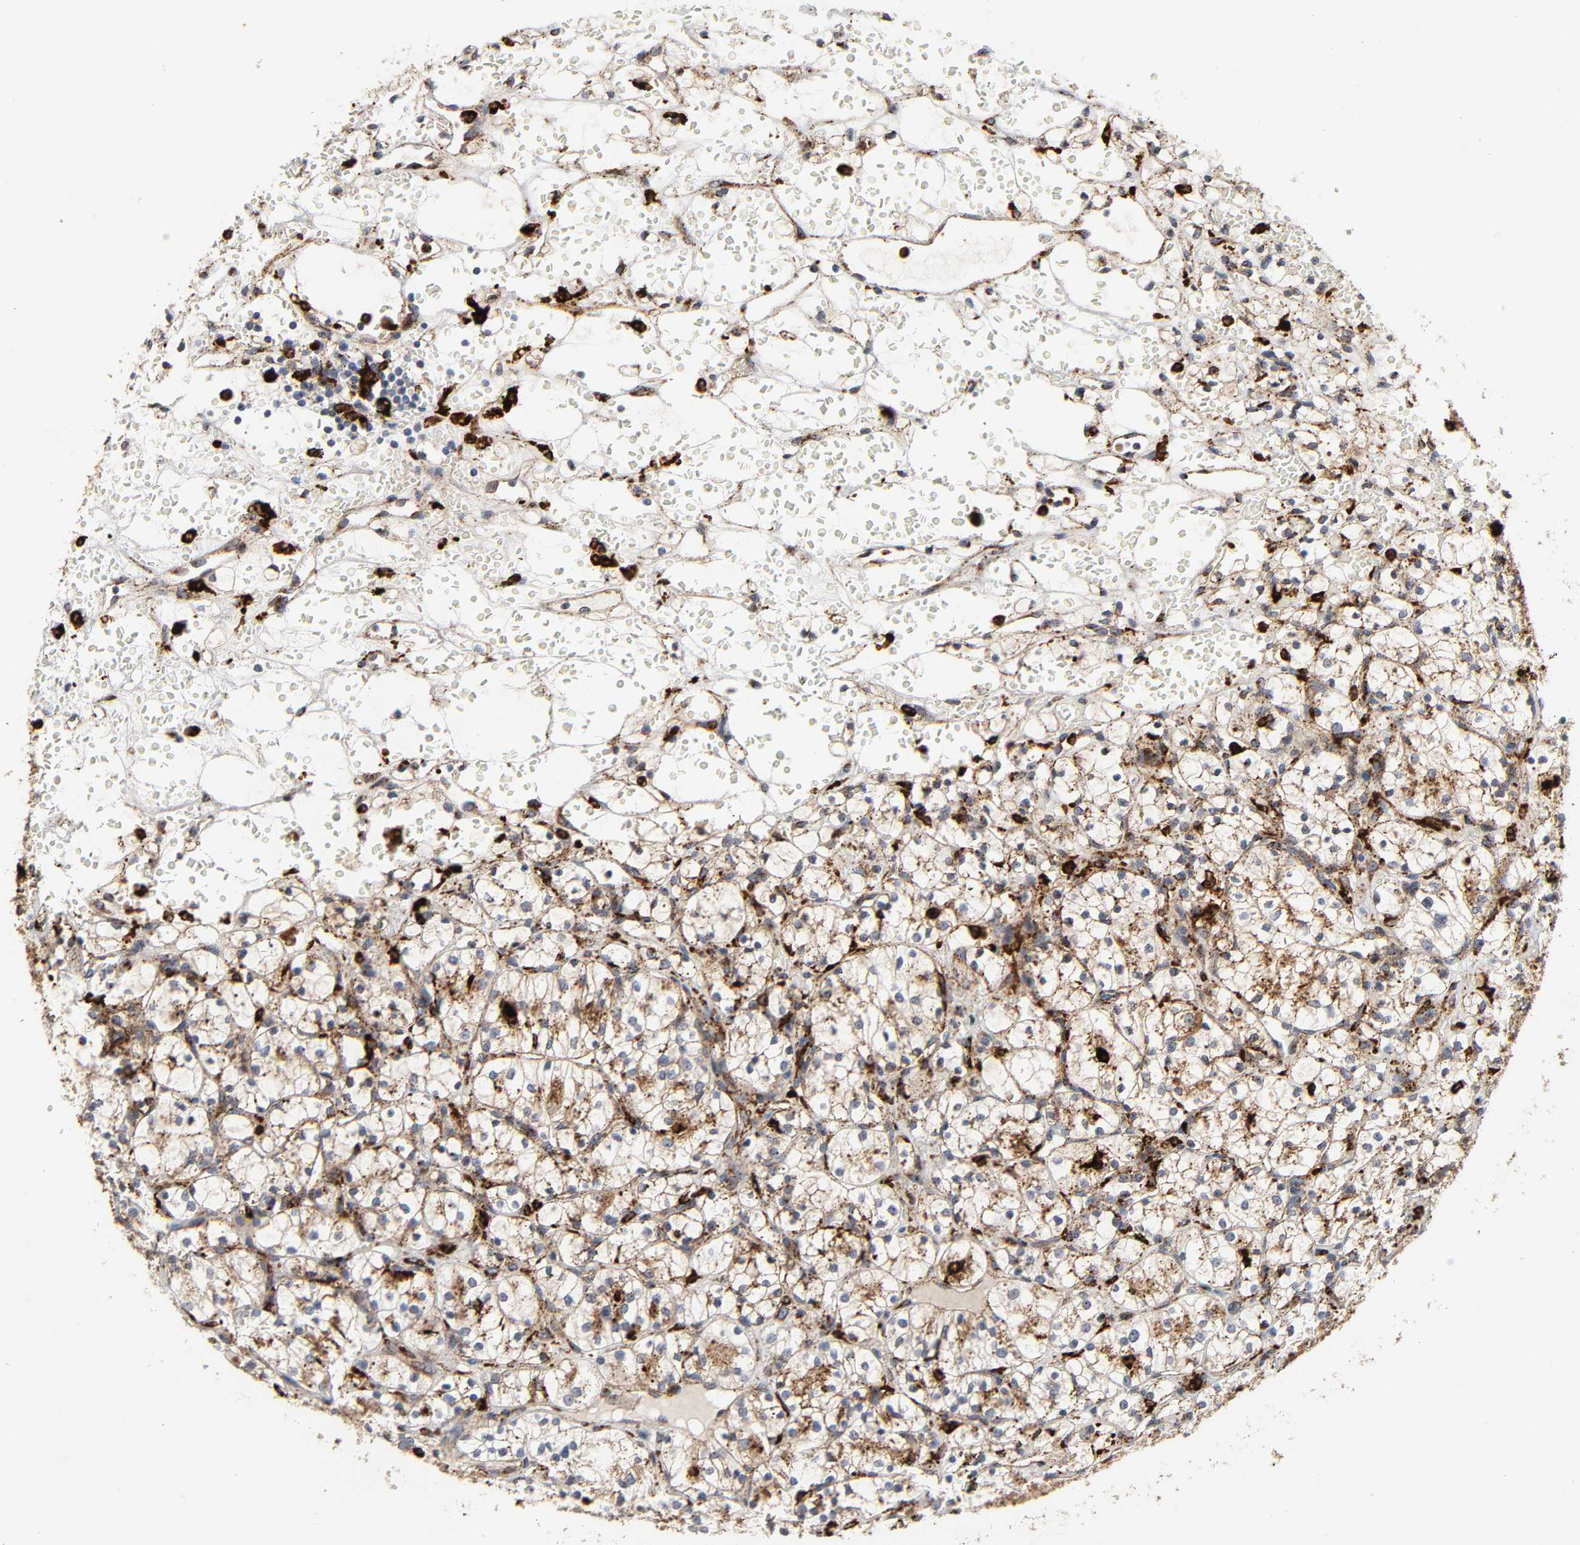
{"staining": {"intensity": "moderate", "quantity": "25%-75%", "location": "cytoplasmic/membranous"}, "tissue": "renal cancer", "cell_type": "Tumor cells", "image_type": "cancer", "snomed": [{"axis": "morphology", "description": "Adenocarcinoma, NOS"}, {"axis": "topography", "description": "Kidney"}], "caption": "Renal cancer was stained to show a protein in brown. There is medium levels of moderate cytoplasmic/membranous positivity in about 25%-75% of tumor cells.", "gene": "PSAP", "patient": {"sex": "female", "age": 60}}